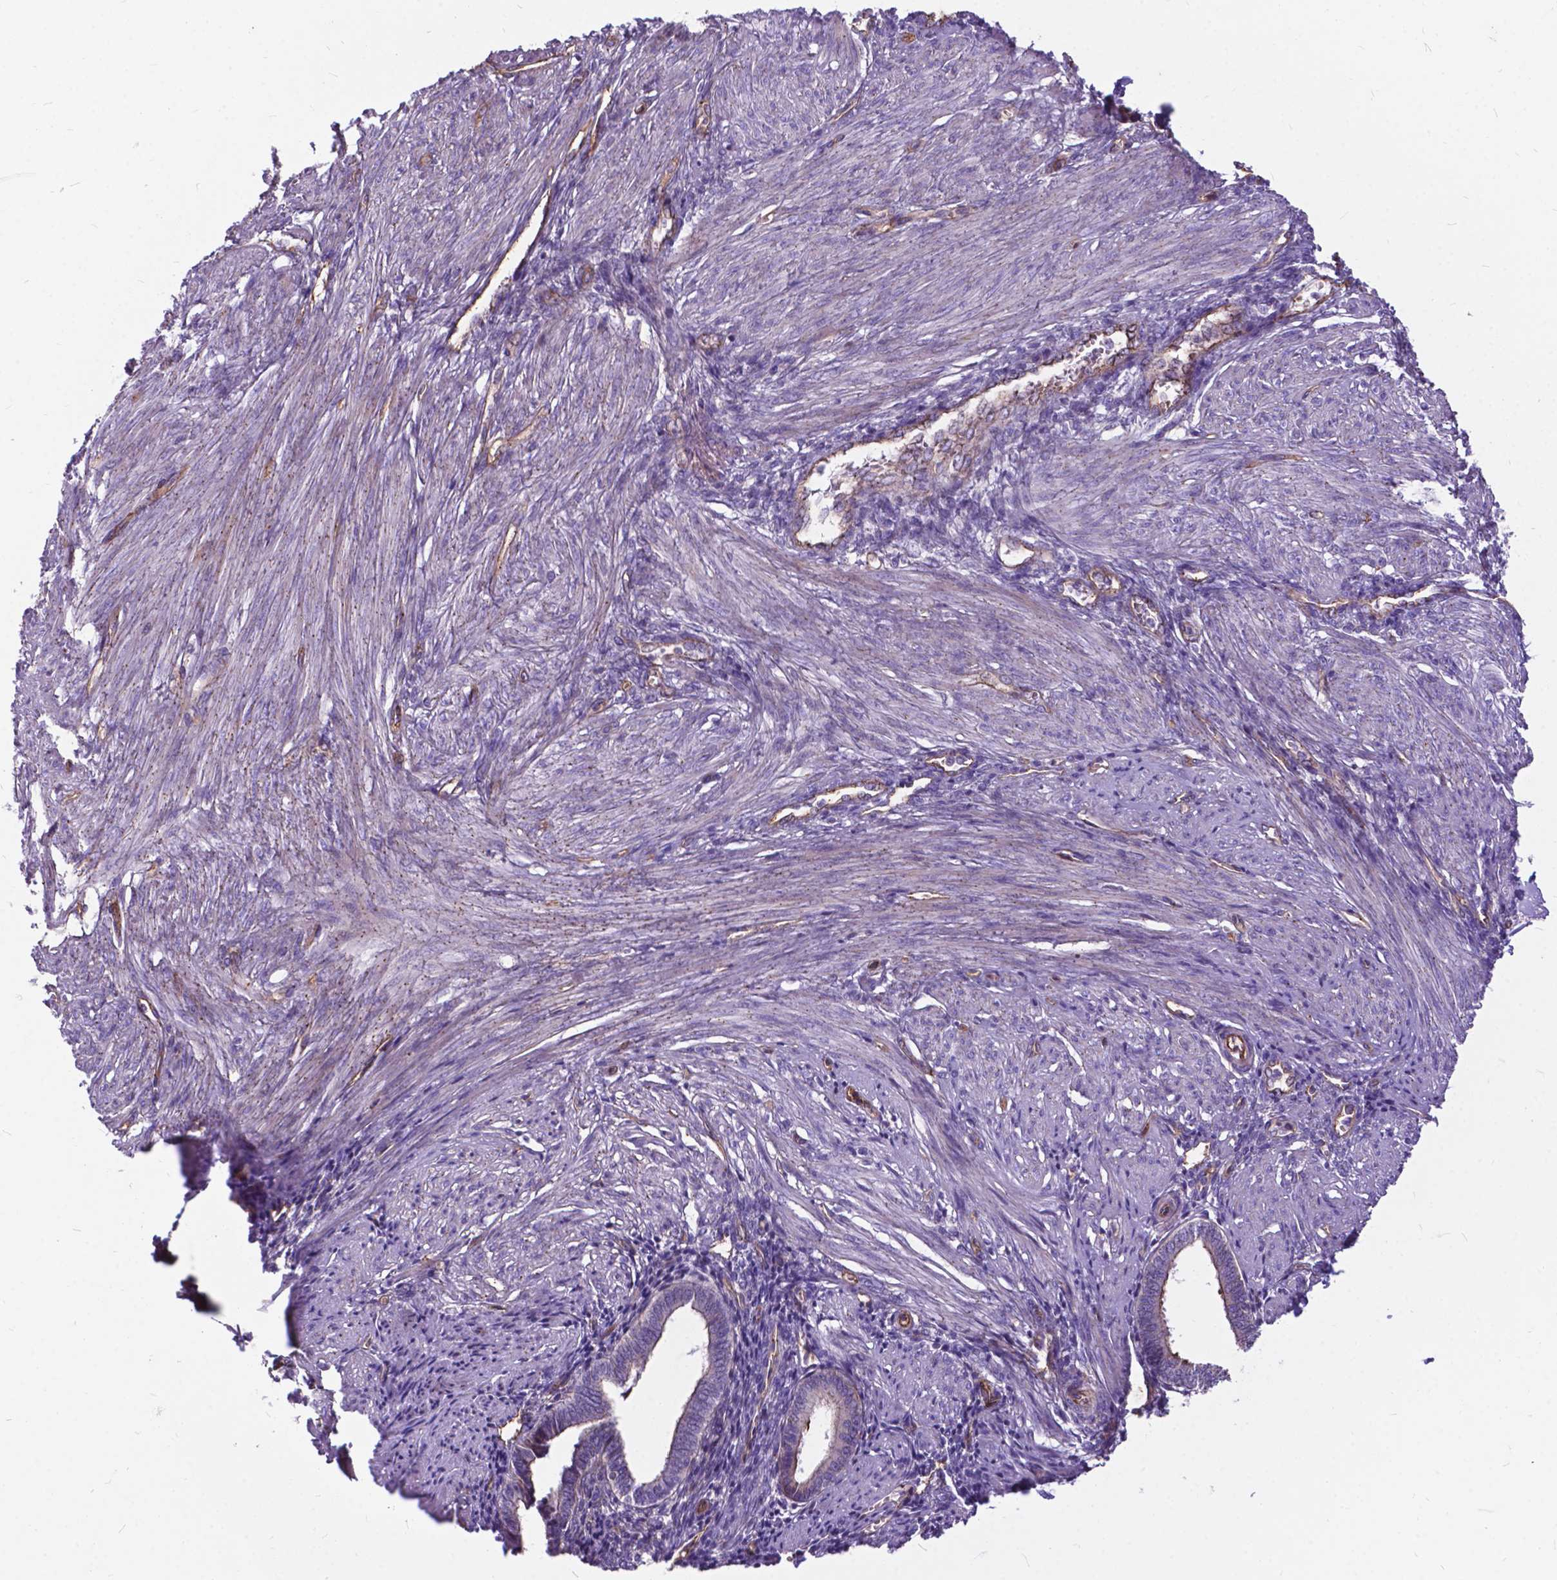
{"staining": {"intensity": "negative", "quantity": "none", "location": "none"}, "tissue": "endometrium", "cell_type": "Cells in endometrial stroma", "image_type": "normal", "snomed": [{"axis": "morphology", "description": "Normal tissue, NOS"}, {"axis": "topography", "description": "Endometrium"}], "caption": "DAB immunohistochemical staining of normal human endometrium exhibits no significant staining in cells in endometrial stroma. (DAB immunohistochemistry visualized using brightfield microscopy, high magnification).", "gene": "FLT4", "patient": {"sex": "female", "age": 42}}